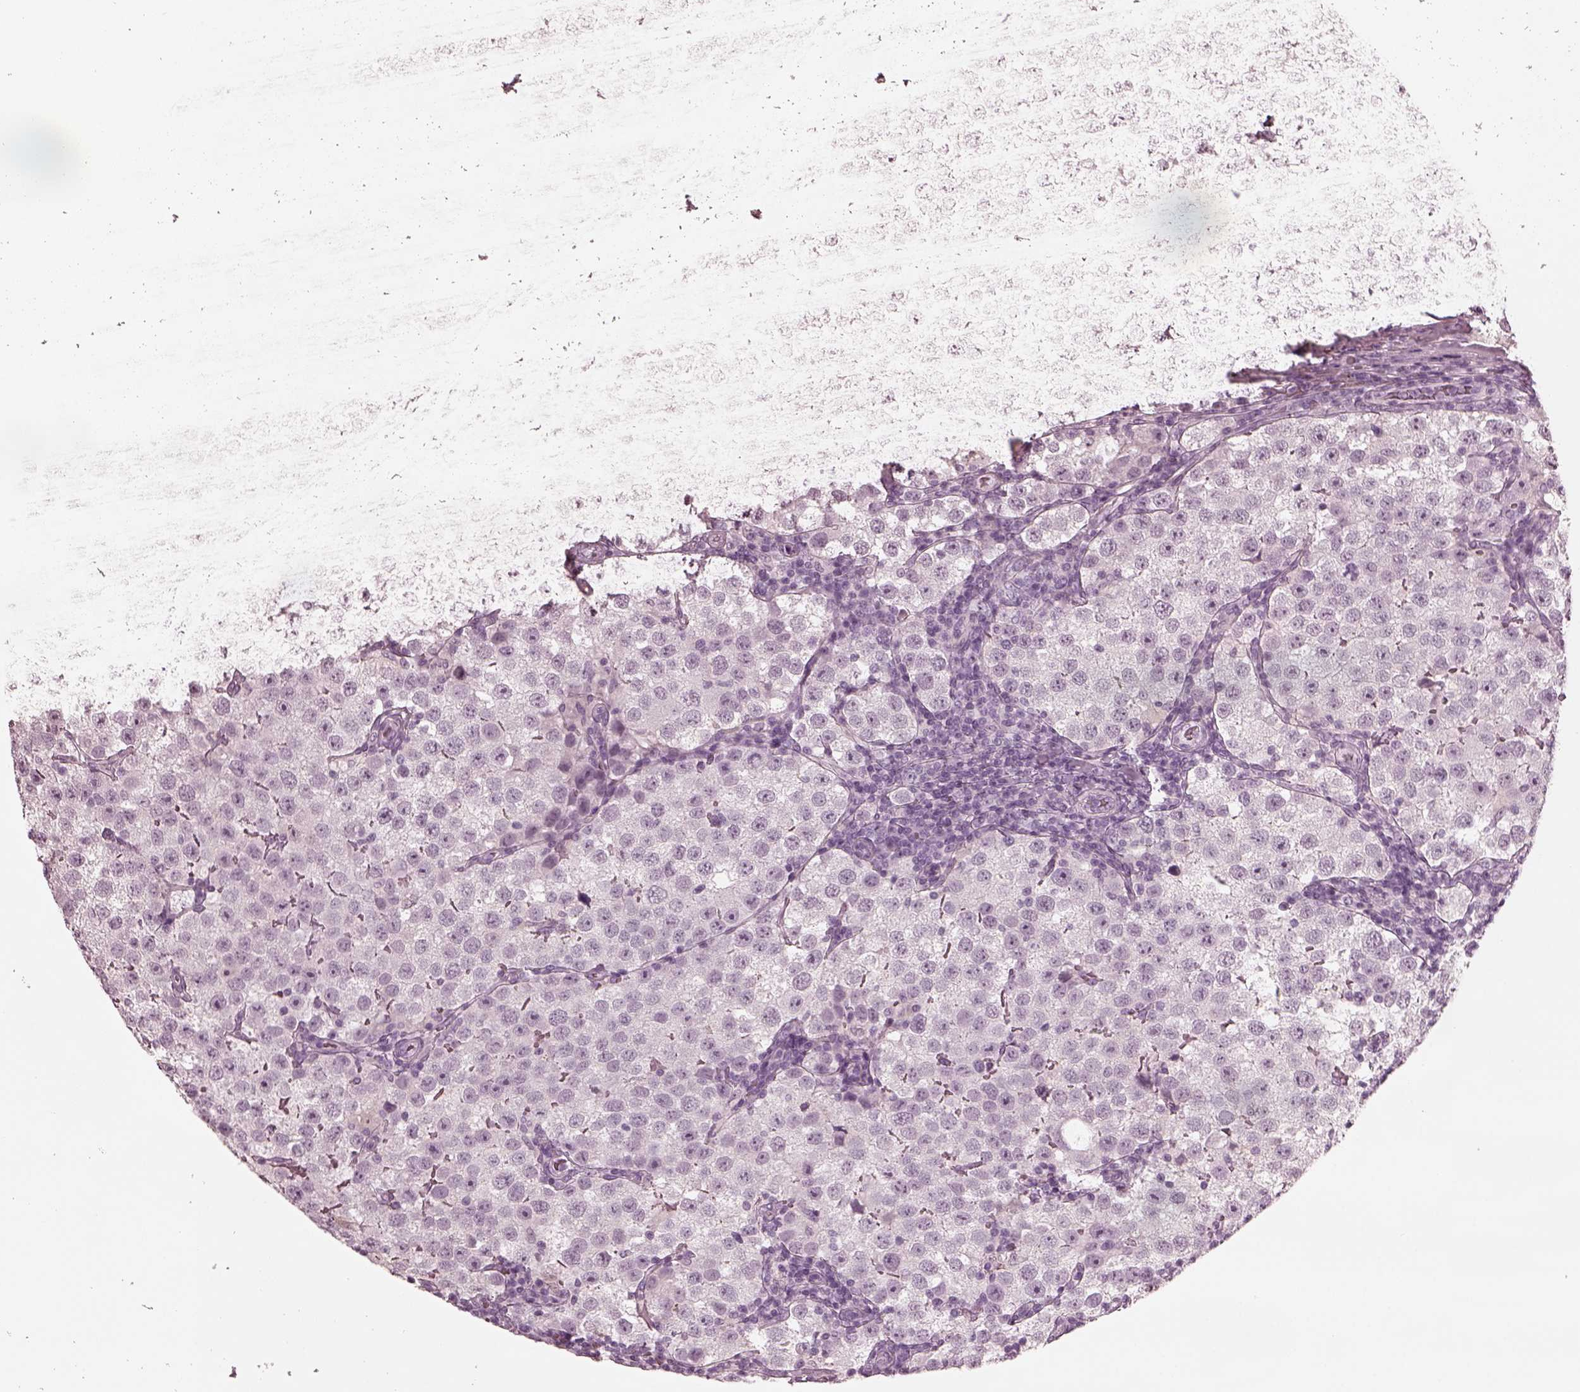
{"staining": {"intensity": "negative", "quantity": "none", "location": "none"}, "tissue": "testis cancer", "cell_type": "Tumor cells", "image_type": "cancer", "snomed": [{"axis": "morphology", "description": "Seminoma, NOS"}, {"axis": "topography", "description": "Testis"}], "caption": "High magnification brightfield microscopy of testis cancer stained with DAB (3,3'-diaminobenzidine) (brown) and counterstained with hematoxylin (blue): tumor cells show no significant expression. (Brightfield microscopy of DAB (3,3'-diaminobenzidine) IHC at high magnification).", "gene": "GRM6", "patient": {"sex": "male", "age": 37}}